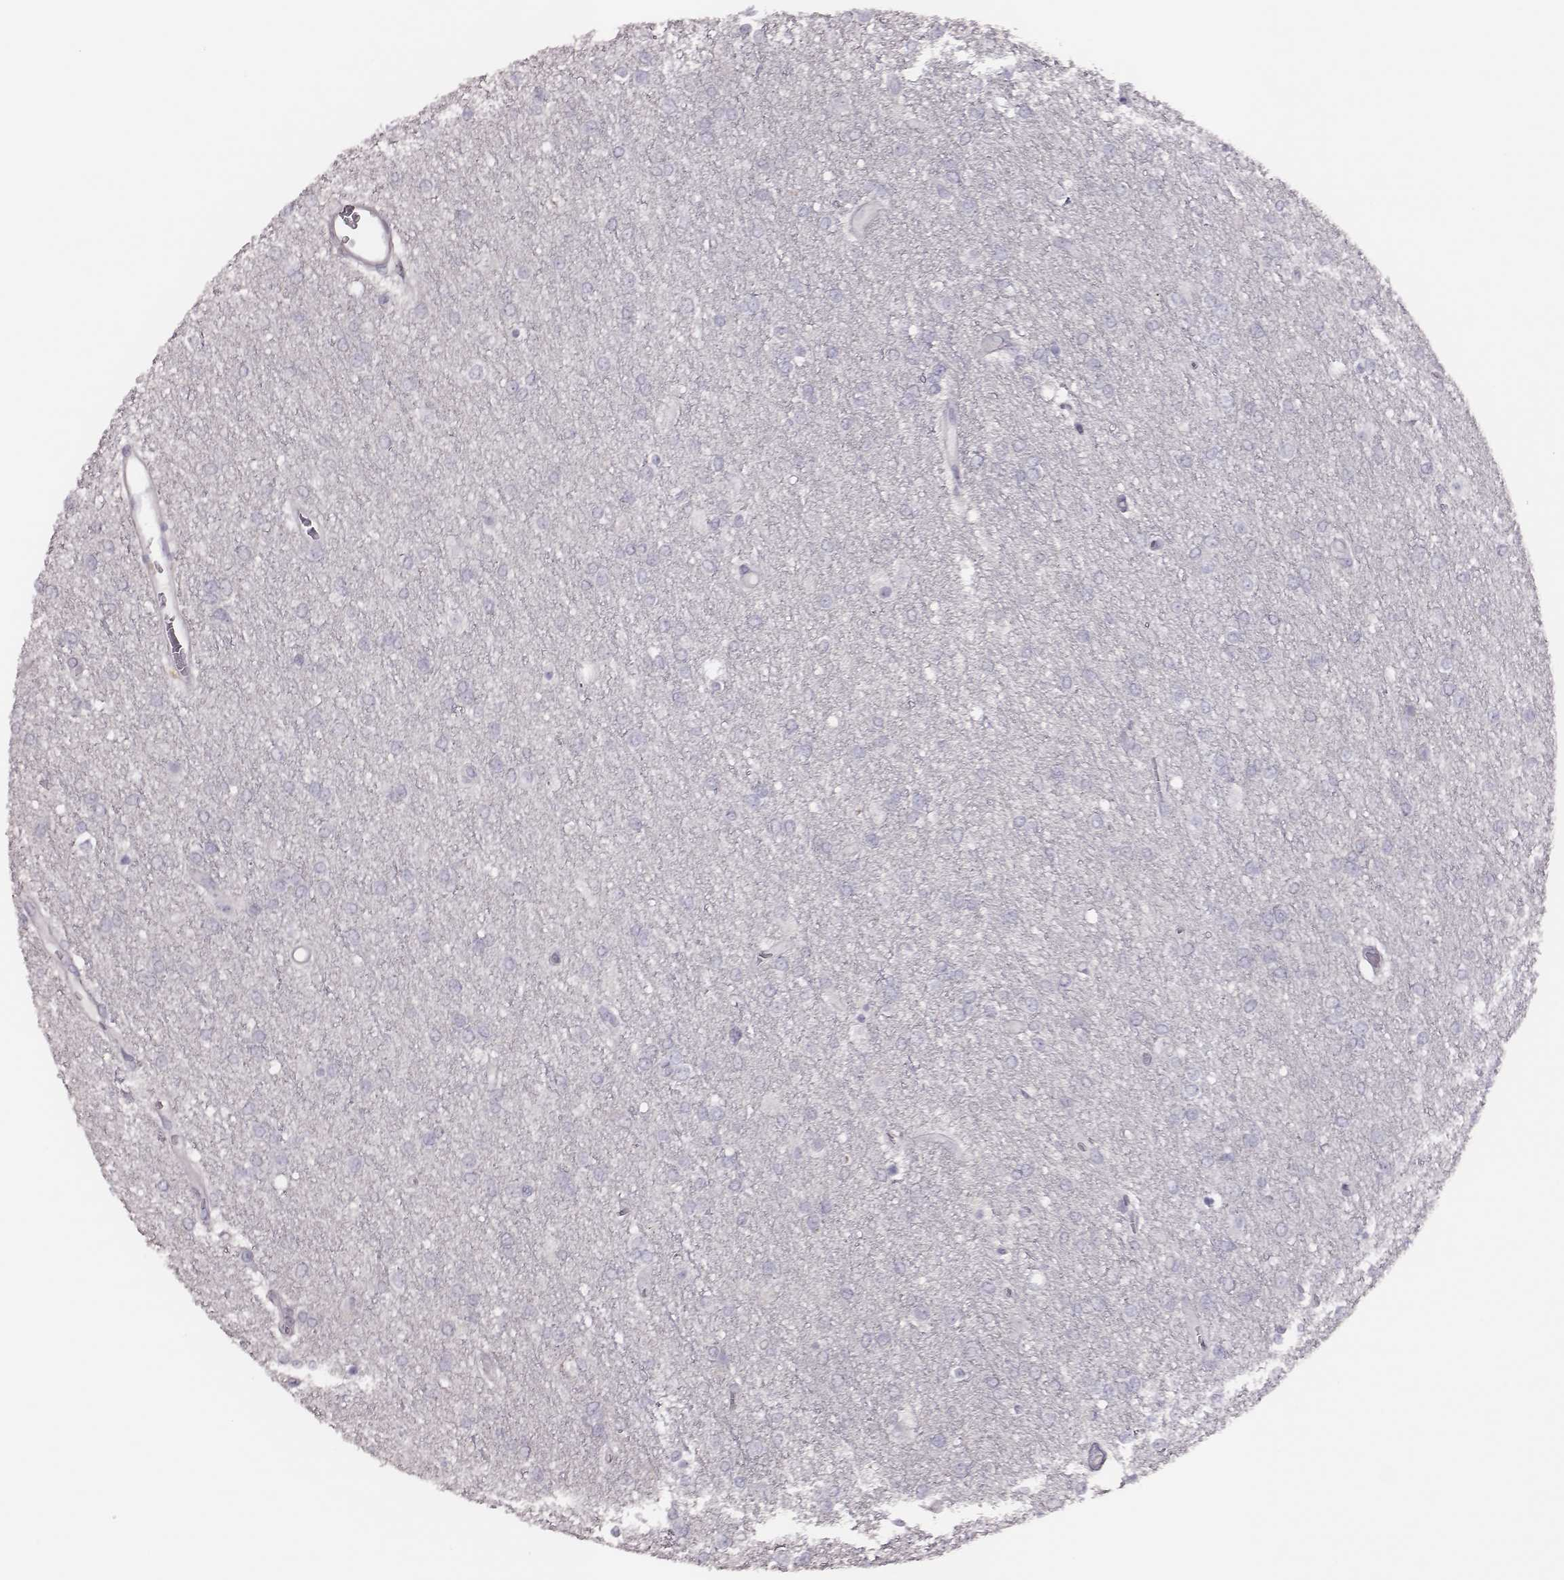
{"staining": {"intensity": "negative", "quantity": "none", "location": "none"}, "tissue": "glioma", "cell_type": "Tumor cells", "image_type": "cancer", "snomed": [{"axis": "morphology", "description": "Glioma, malignant, High grade"}, {"axis": "topography", "description": "Brain"}], "caption": "IHC of human glioma shows no staining in tumor cells. (Brightfield microscopy of DAB immunohistochemistry at high magnification).", "gene": "P2RY10", "patient": {"sex": "female", "age": 61}}